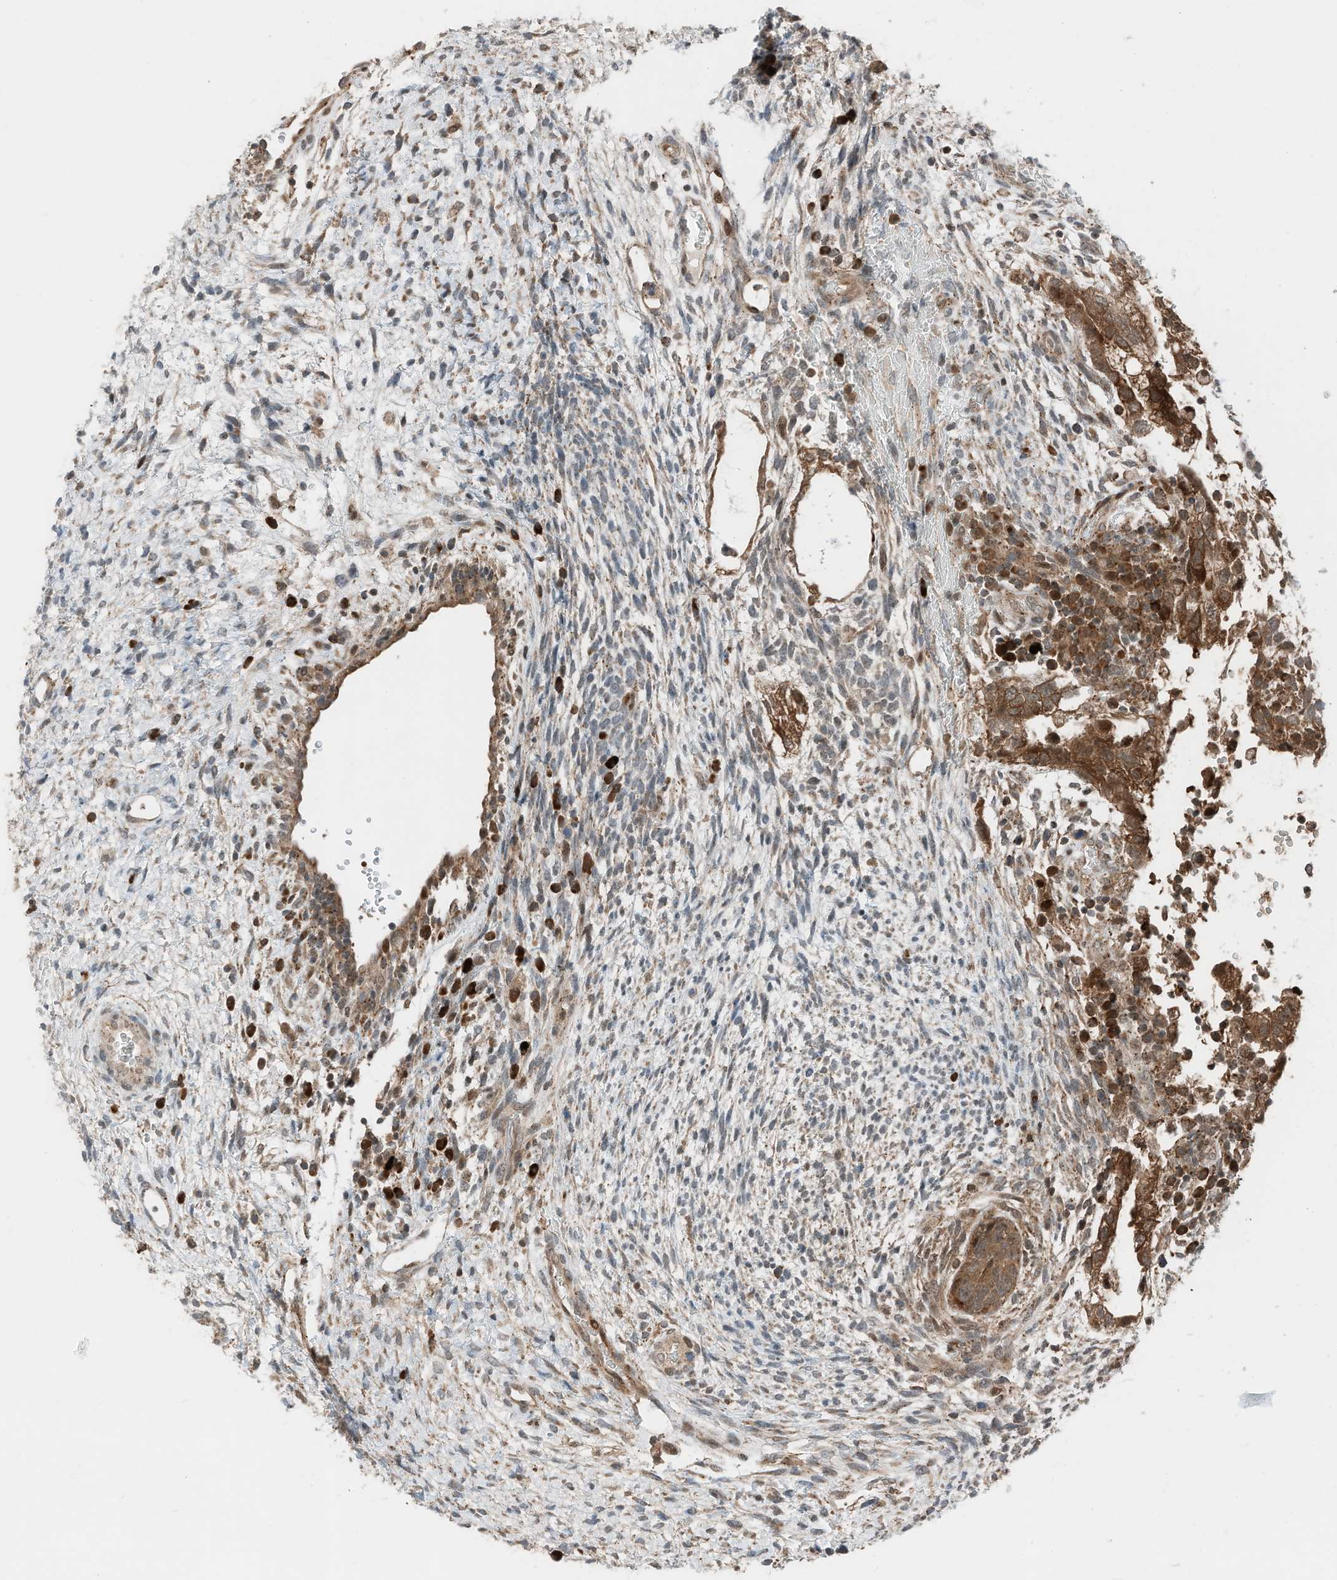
{"staining": {"intensity": "strong", "quantity": ">75%", "location": "cytoplasmic/membranous"}, "tissue": "testis cancer", "cell_type": "Tumor cells", "image_type": "cancer", "snomed": [{"axis": "morphology", "description": "Carcinoma, Embryonal, NOS"}, {"axis": "topography", "description": "Testis"}], "caption": "Testis cancer stained with immunohistochemistry (IHC) reveals strong cytoplasmic/membranous expression in about >75% of tumor cells.", "gene": "RMND1", "patient": {"sex": "male", "age": 37}}